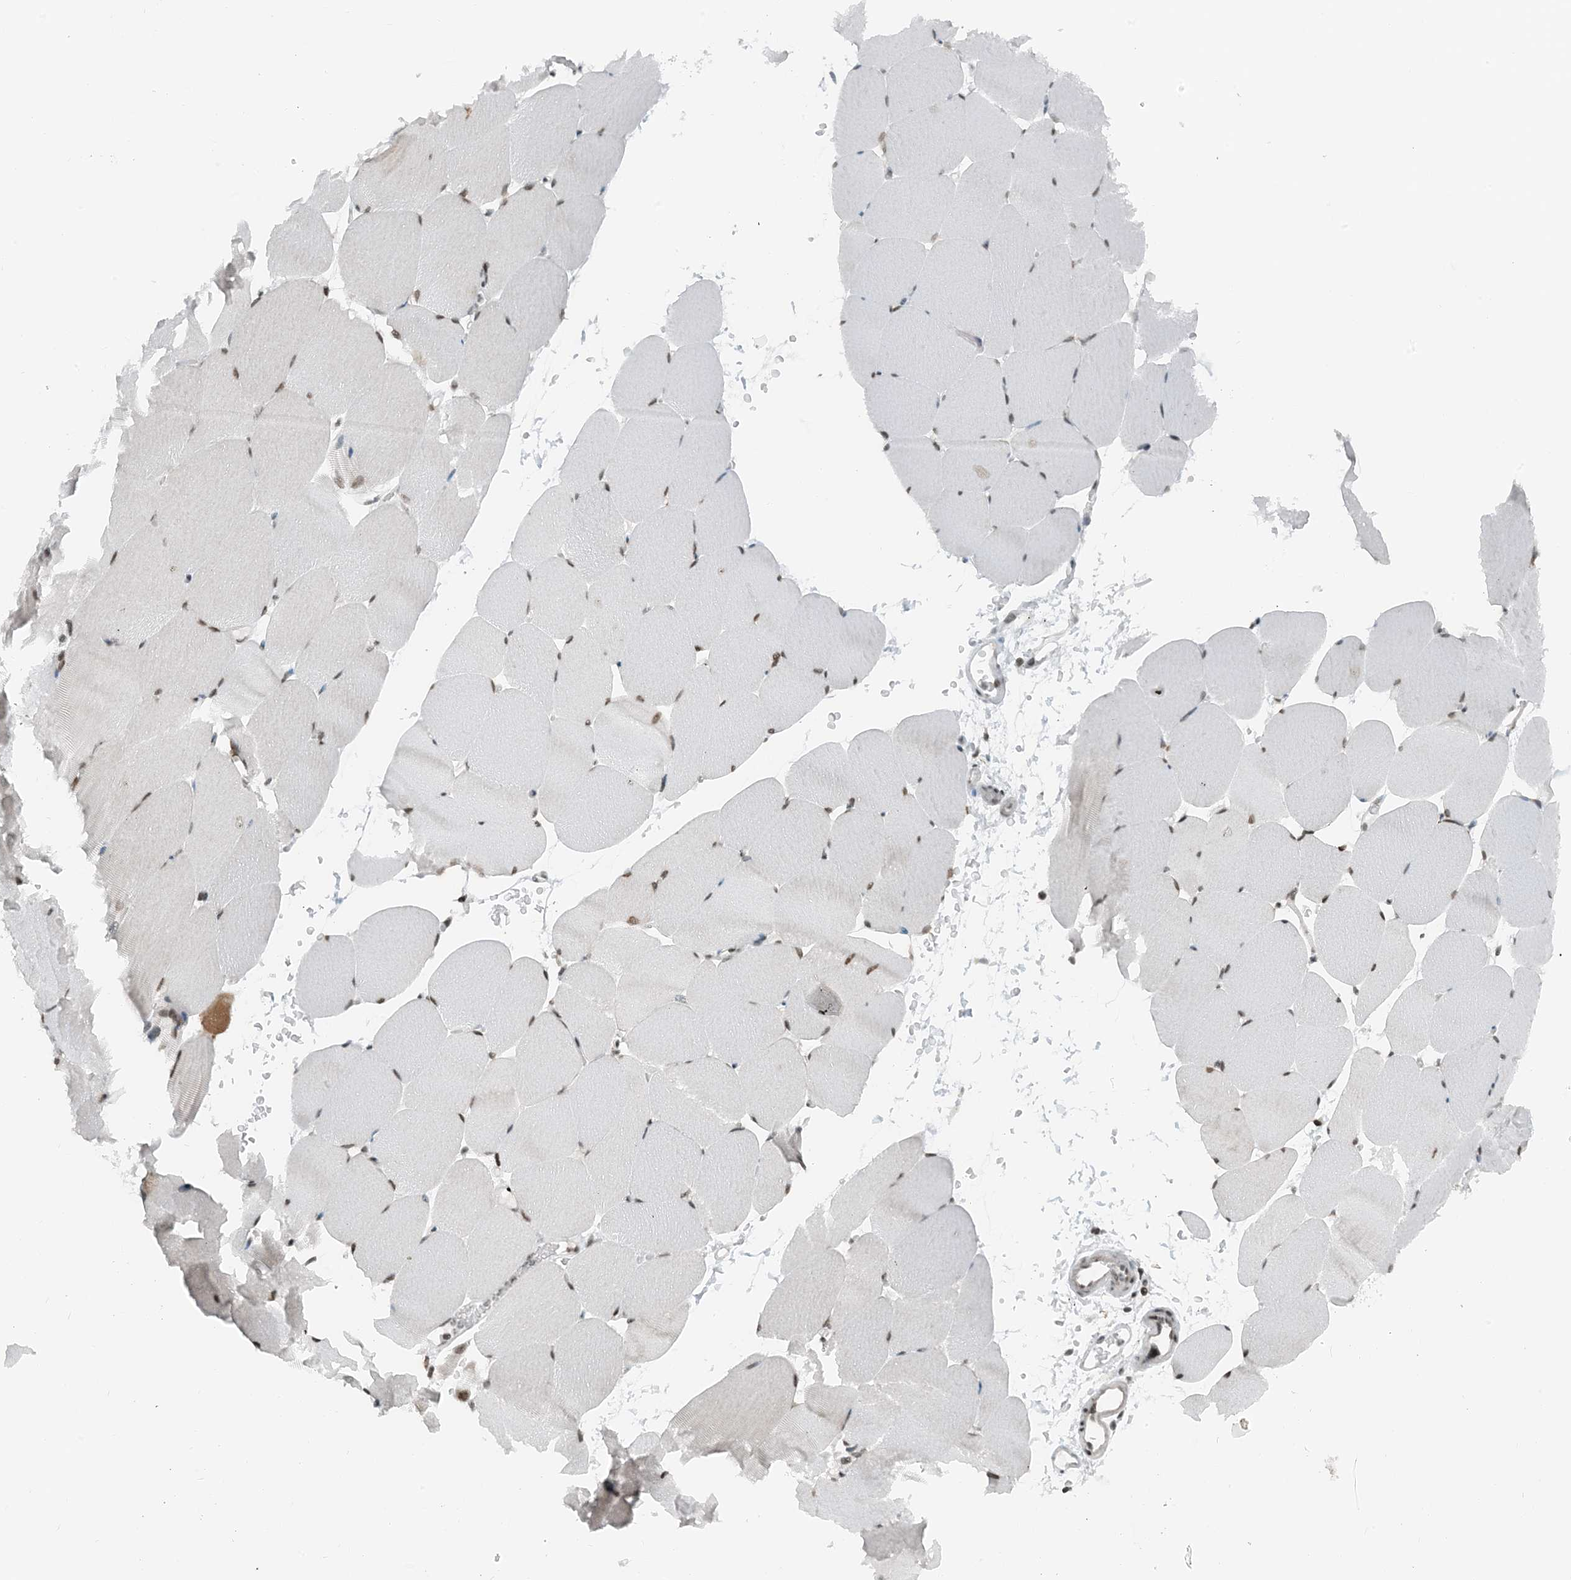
{"staining": {"intensity": "weak", "quantity": "25%-75%", "location": "nuclear"}, "tissue": "skeletal muscle", "cell_type": "Myocytes", "image_type": "normal", "snomed": [{"axis": "morphology", "description": "Normal tissue, NOS"}, {"axis": "topography", "description": "Skeletal muscle"}, {"axis": "topography", "description": "Parathyroid gland"}], "caption": "A brown stain shows weak nuclear expression of a protein in myocytes of normal skeletal muscle. (DAB IHC with brightfield microscopy, high magnification).", "gene": "ZNF500", "patient": {"sex": "female", "age": 37}}